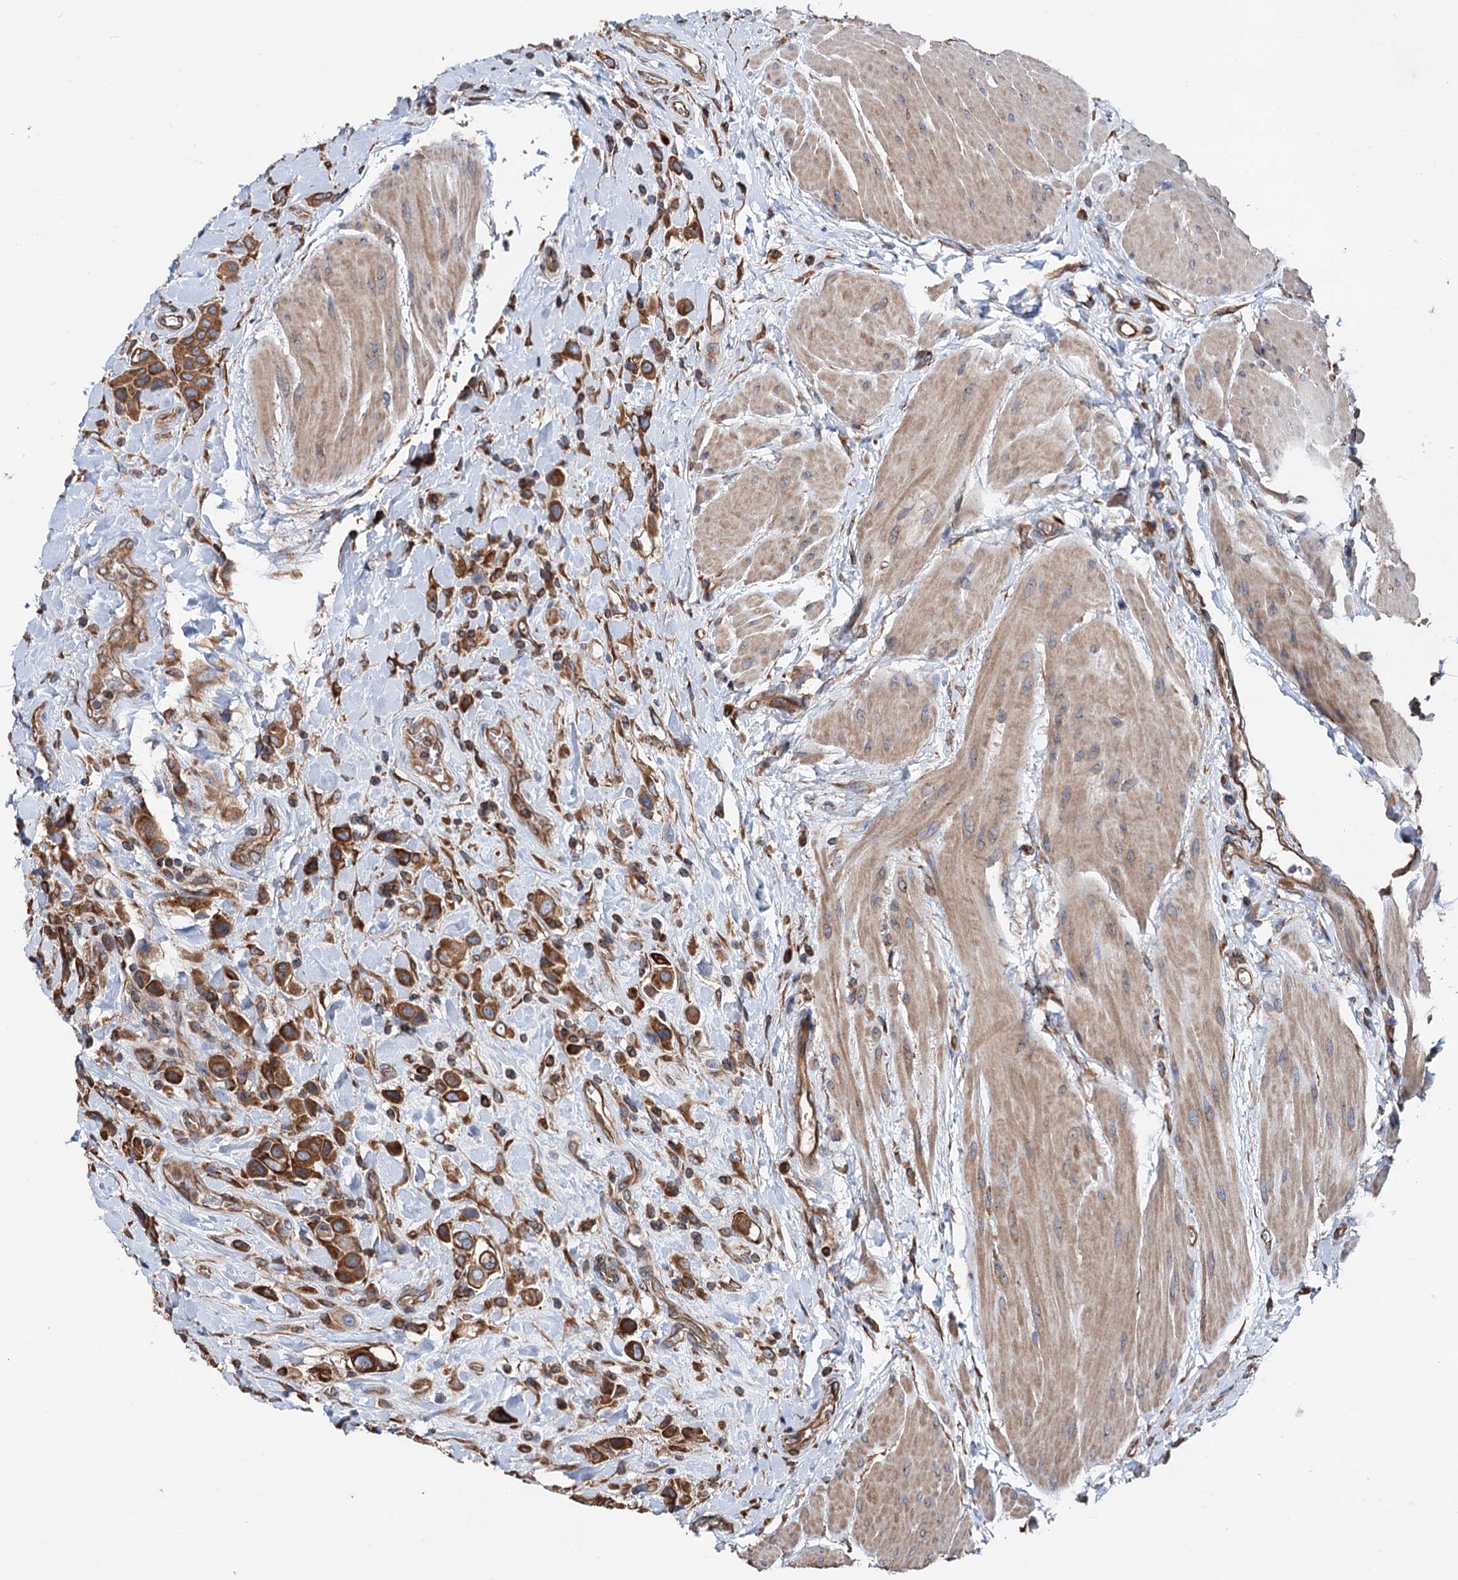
{"staining": {"intensity": "moderate", "quantity": ">75%", "location": "cytoplasmic/membranous"}, "tissue": "urothelial cancer", "cell_type": "Tumor cells", "image_type": "cancer", "snomed": [{"axis": "morphology", "description": "Urothelial carcinoma, High grade"}, {"axis": "topography", "description": "Urinary bladder"}], "caption": "The histopathology image exhibits staining of urothelial carcinoma (high-grade), revealing moderate cytoplasmic/membranous protein staining (brown color) within tumor cells. The staining was performed using DAB, with brown indicating positive protein expression. Nuclei are stained blue with hematoxylin.", "gene": "ERP29", "patient": {"sex": "male", "age": 50}}